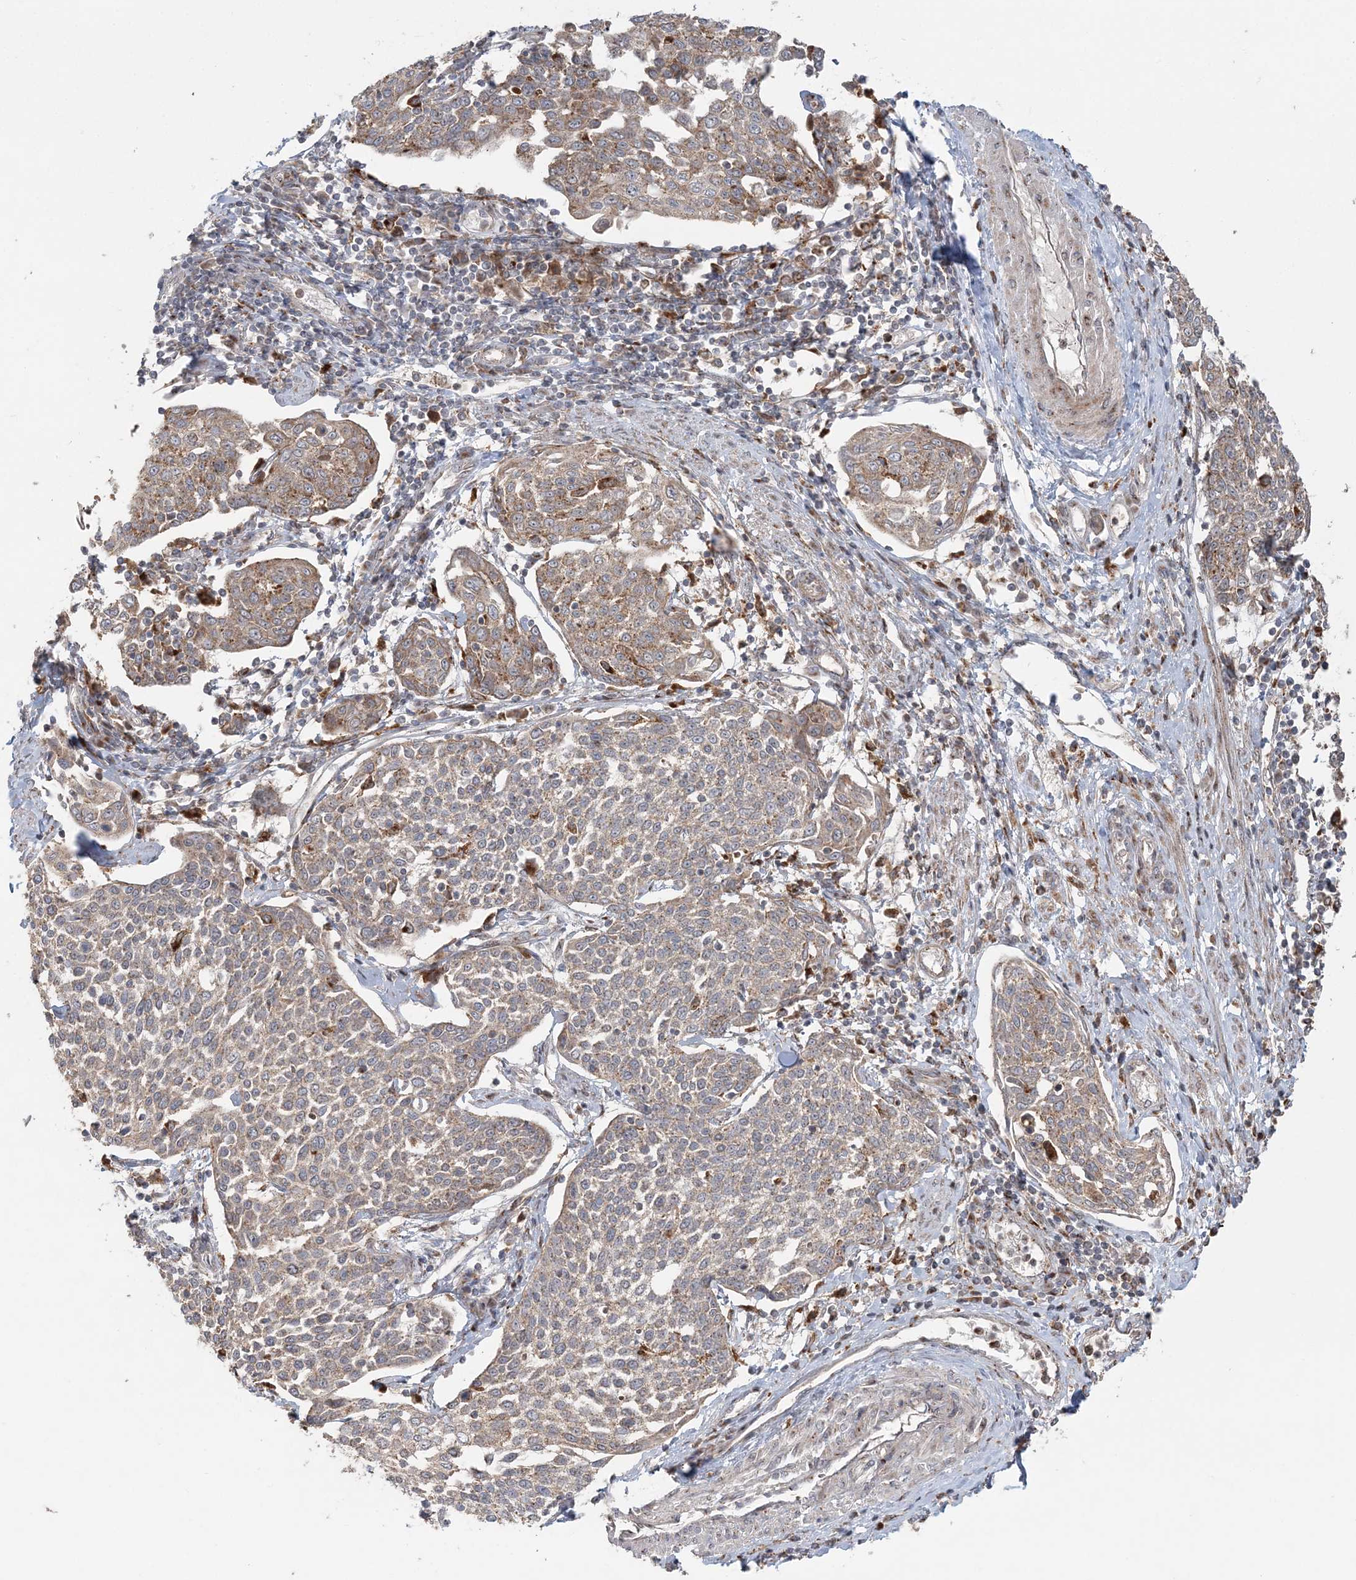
{"staining": {"intensity": "weak", "quantity": ">75%", "location": "cytoplasmic/membranous"}, "tissue": "cervical cancer", "cell_type": "Tumor cells", "image_type": "cancer", "snomed": [{"axis": "morphology", "description": "Squamous cell carcinoma, NOS"}, {"axis": "topography", "description": "Cervix"}], "caption": "Cervical cancer stained with IHC displays weak cytoplasmic/membranous expression in about >75% of tumor cells.", "gene": "ABCC3", "patient": {"sex": "female", "age": 34}}